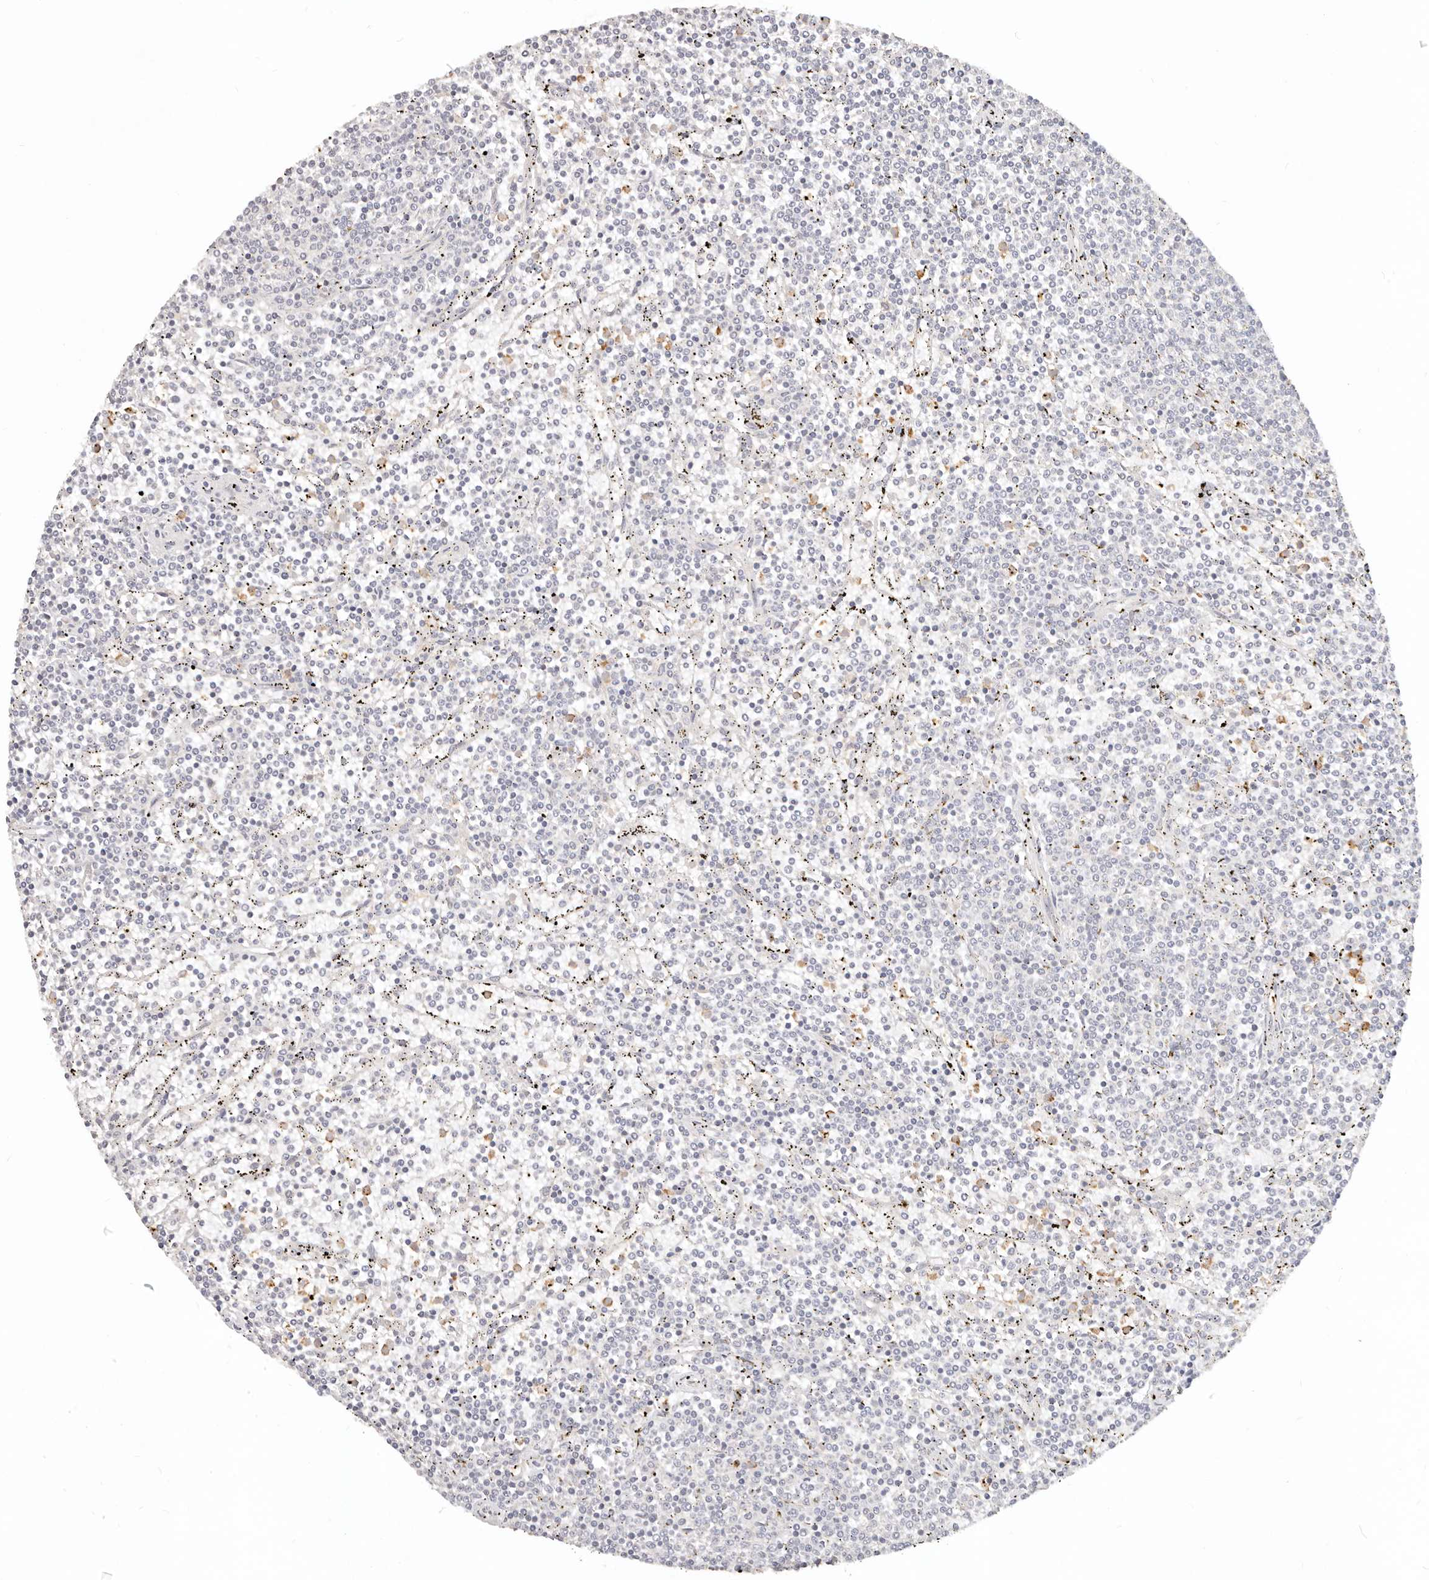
{"staining": {"intensity": "negative", "quantity": "none", "location": "none"}, "tissue": "lymphoma", "cell_type": "Tumor cells", "image_type": "cancer", "snomed": [{"axis": "morphology", "description": "Malignant lymphoma, non-Hodgkin's type, Low grade"}, {"axis": "topography", "description": "Spleen"}], "caption": "Immunohistochemical staining of human low-grade malignant lymphoma, non-Hodgkin's type shows no significant staining in tumor cells.", "gene": "USP49", "patient": {"sex": "female", "age": 50}}